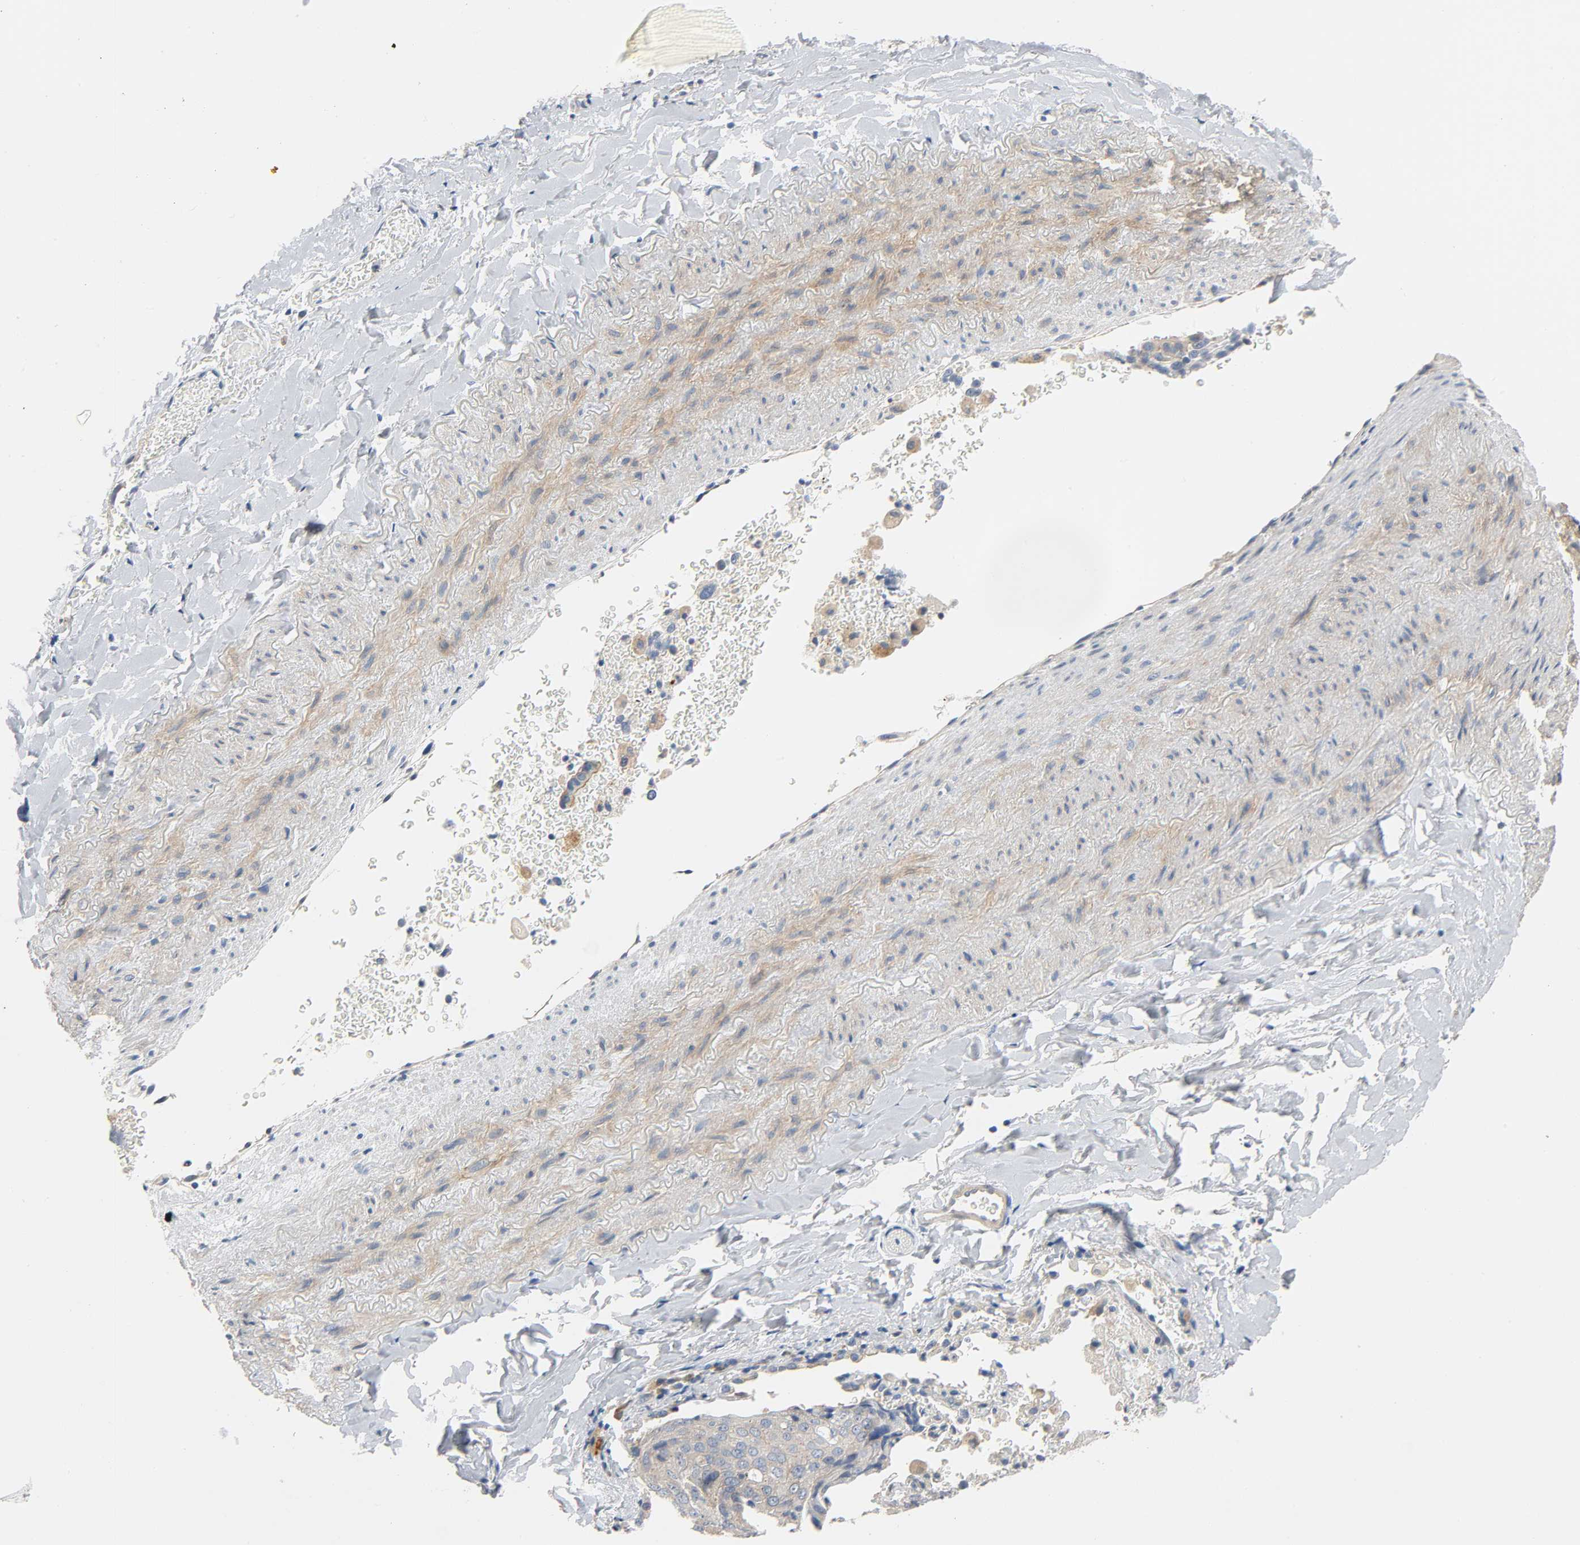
{"staining": {"intensity": "moderate", "quantity": ">75%", "location": "cytoplasmic/membranous"}, "tissue": "lung cancer", "cell_type": "Tumor cells", "image_type": "cancer", "snomed": [{"axis": "morphology", "description": "Squamous cell carcinoma, NOS"}, {"axis": "topography", "description": "Lung"}], "caption": "IHC of human lung cancer displays medium levels of moderate cytoplasmic/membranous positivity in approximately >75% of tumor cells. (DAB (3,3'-diaminobenzidine) IHC with brightfield microscopy, high magnification).", "gene": "ARPC1A", "patient": {"sex": "male", "age": 54}}